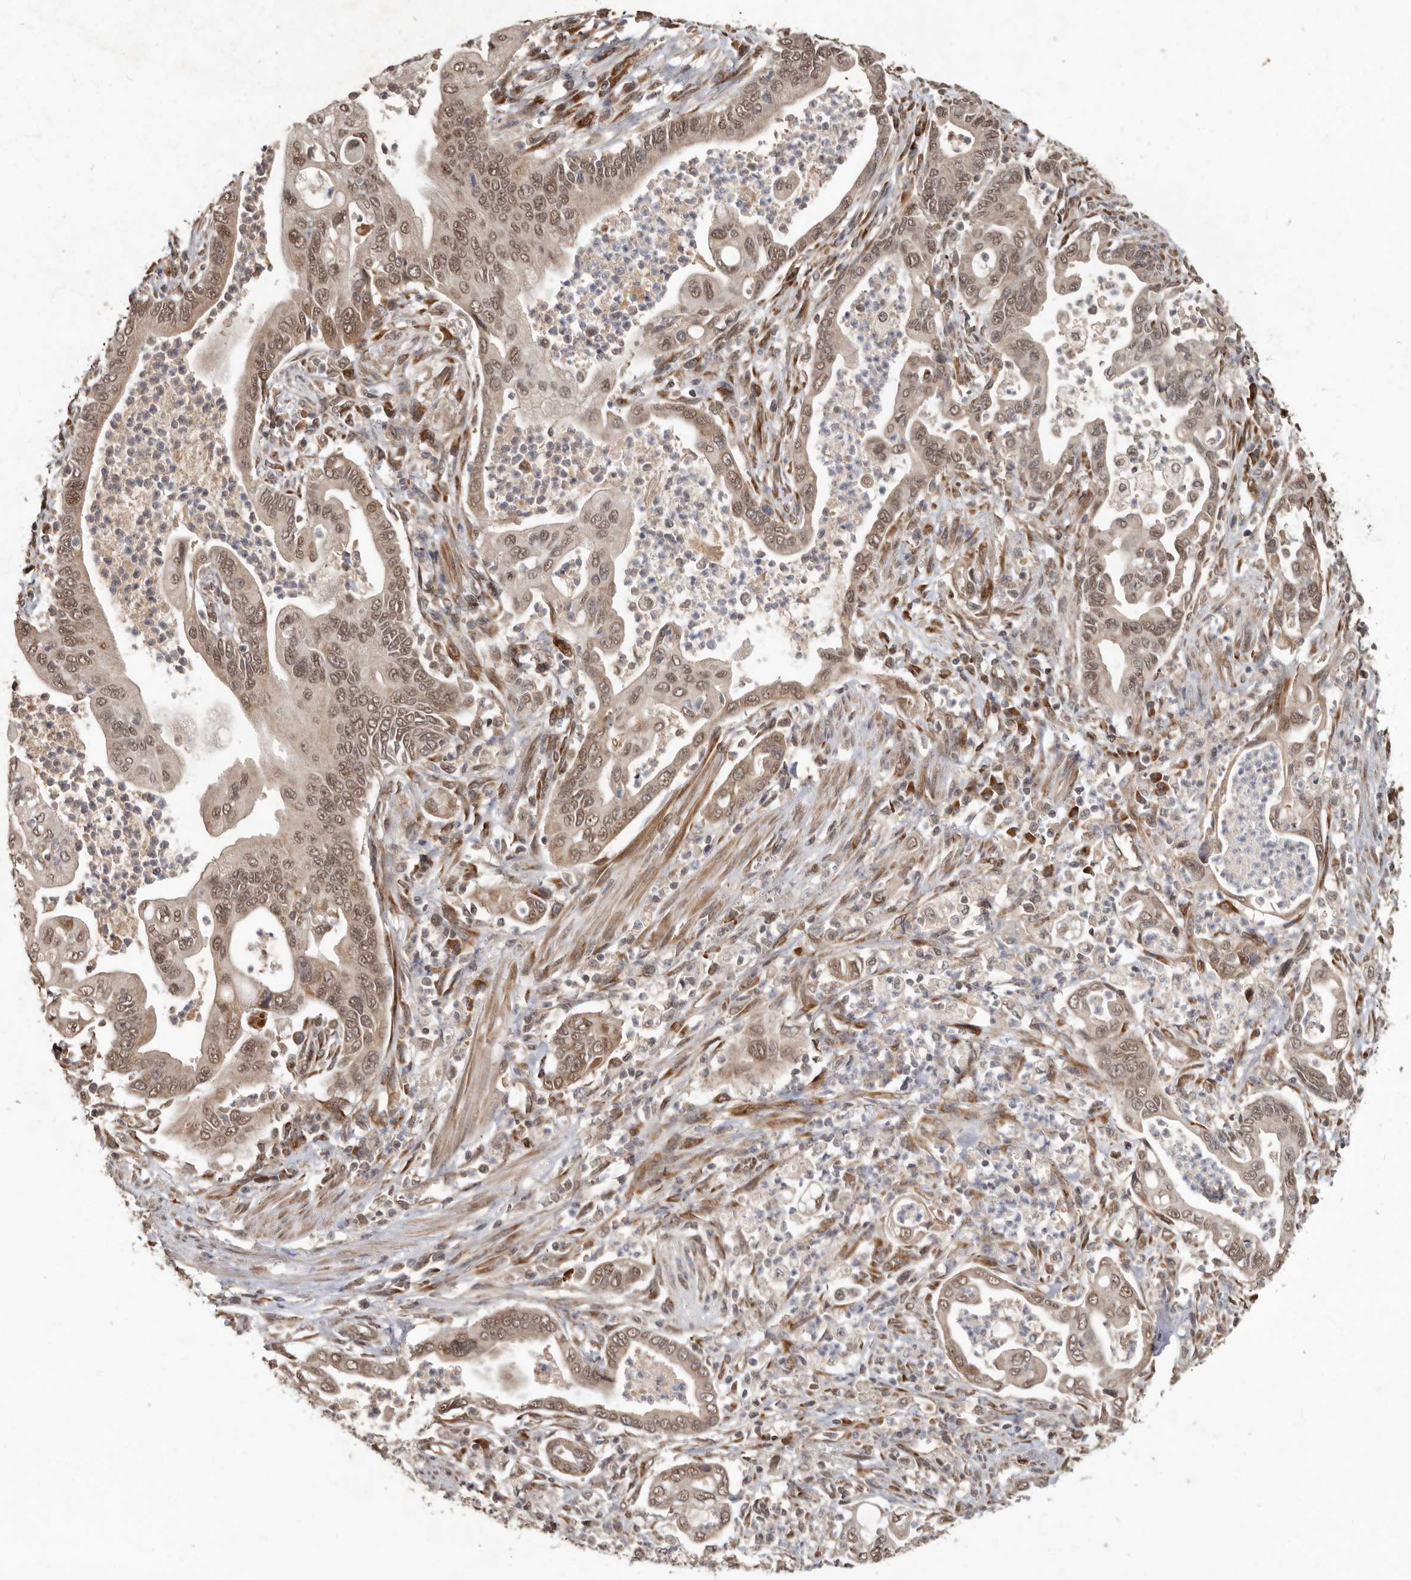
{"staining": {"intensity": "moderate", "quantity": ">75%", "location": "cytoplasmic/membranous,nuclear"}, "tissue": "pancreatic cancer", "cell_type": "Tumor cells", "image_type": "cancer", "snomed": [{"axis": "morphology", "description": "Adenocarcinoma, NOS"}, {"axis": "topography", "description": "Pancreas"}], "caption": "Tumor cells exhibit medium levels of moderate cytoplasmic/membranous and nuclear staining in approximately >75% of cells in human pancreatic cancer (adenocarcinoma).", "gene": "LRGUK", "patient": {"sex": "male", "age": 78}}